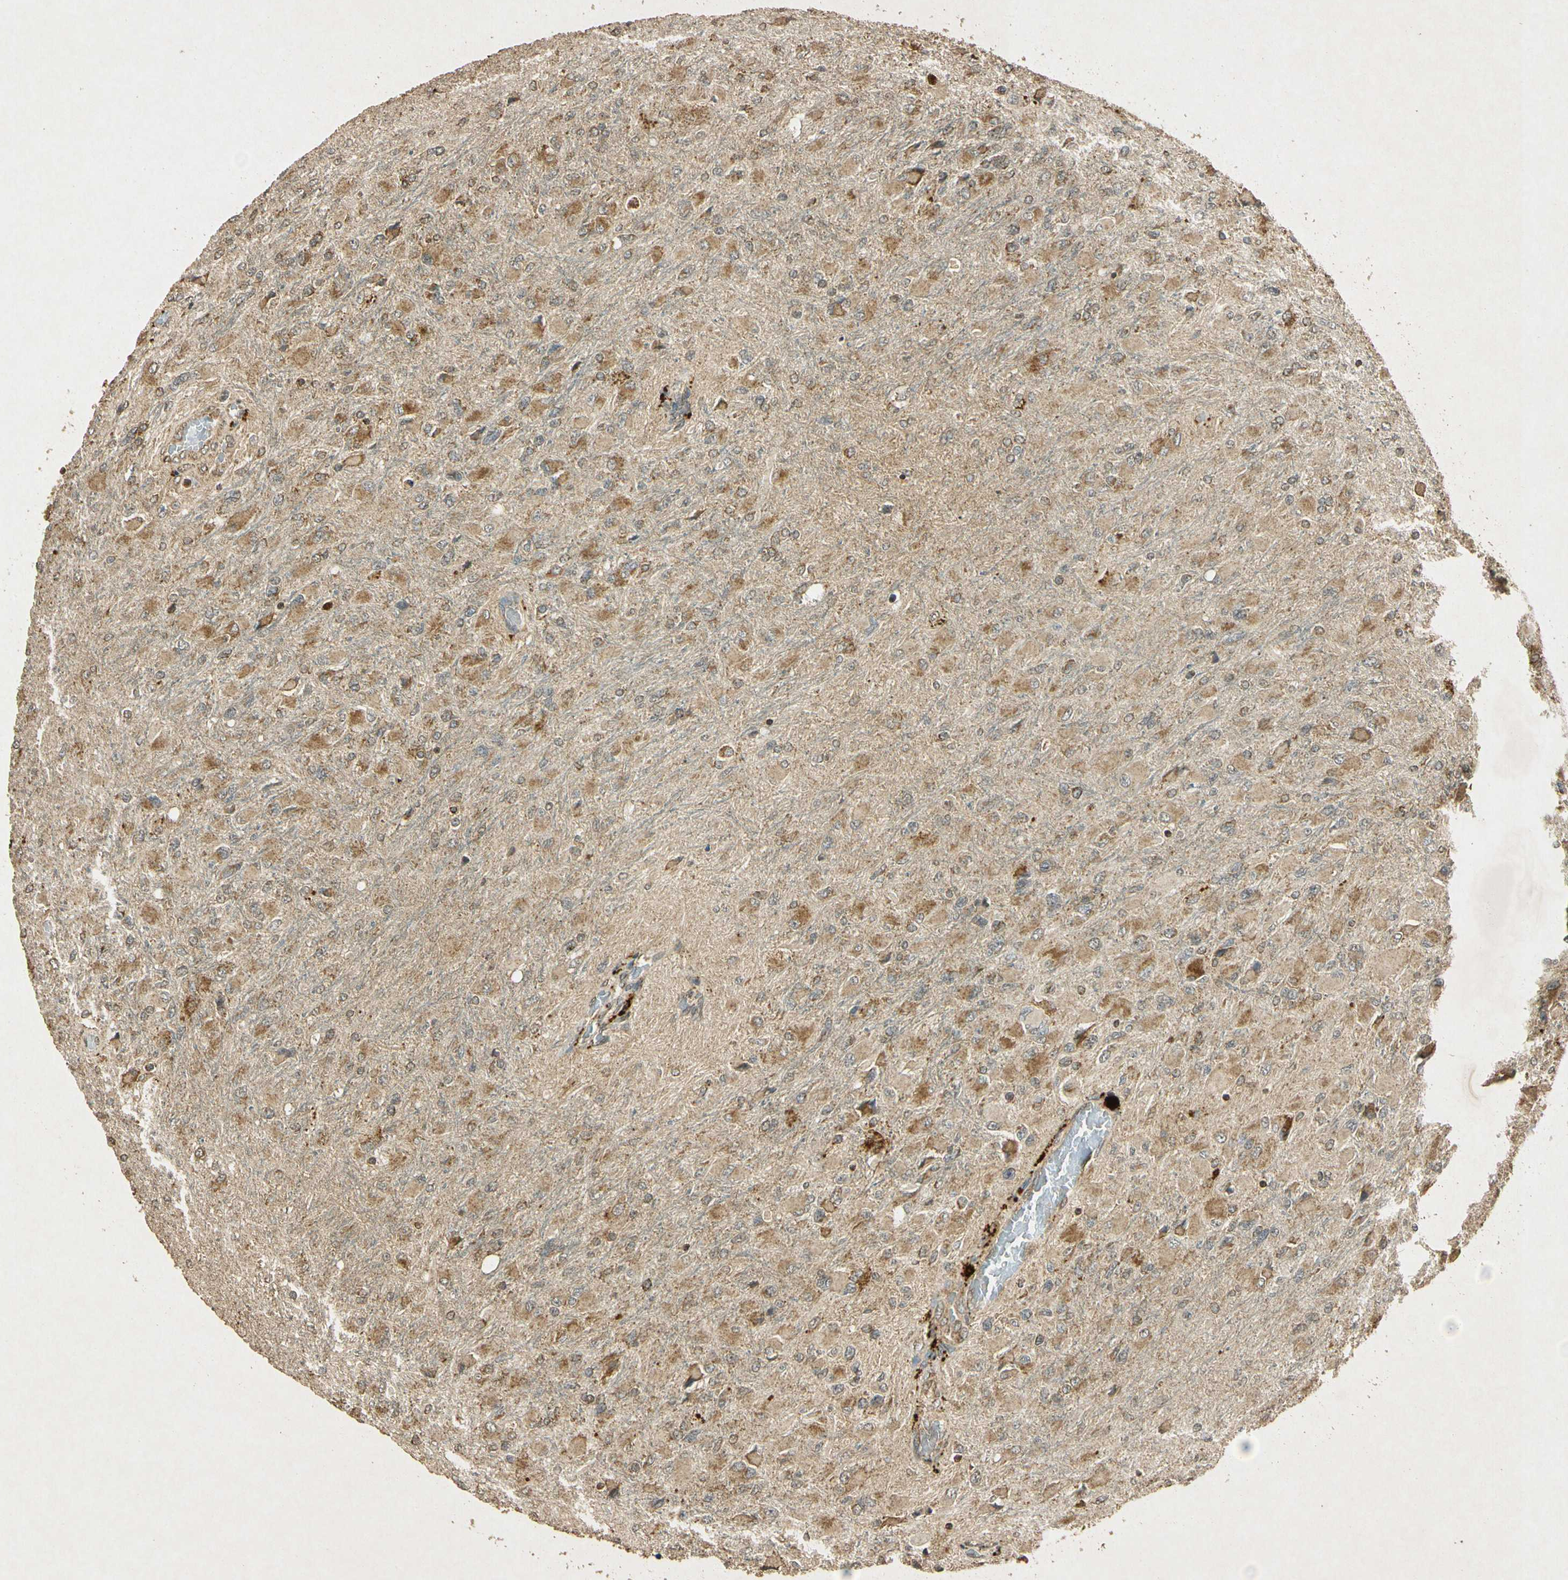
{"staining": {"intensity": "moderate", "quantity": "25%-75%", "location": "cytoplasmic/membranous"}, "tissue": "glioma", "cell_type": "Tumor cells", "image_type": "cancer", "snomed": [{"axis": "morphology", "description": "Glioma, malignant, High grade"}, {"axis": "topography", "description": "Cerebral cortex"}], "caption": "Brown immunohistochemical staining in glioma reveals moderate cytoplasmic/membranous staining in approximately 25%-75% of tumor cells. Immunohistochemistry stains the protein in brown and the nuclei are stained blue.", "gene": "PRDX3", "patient": {"sex": "female", "age": 36}}